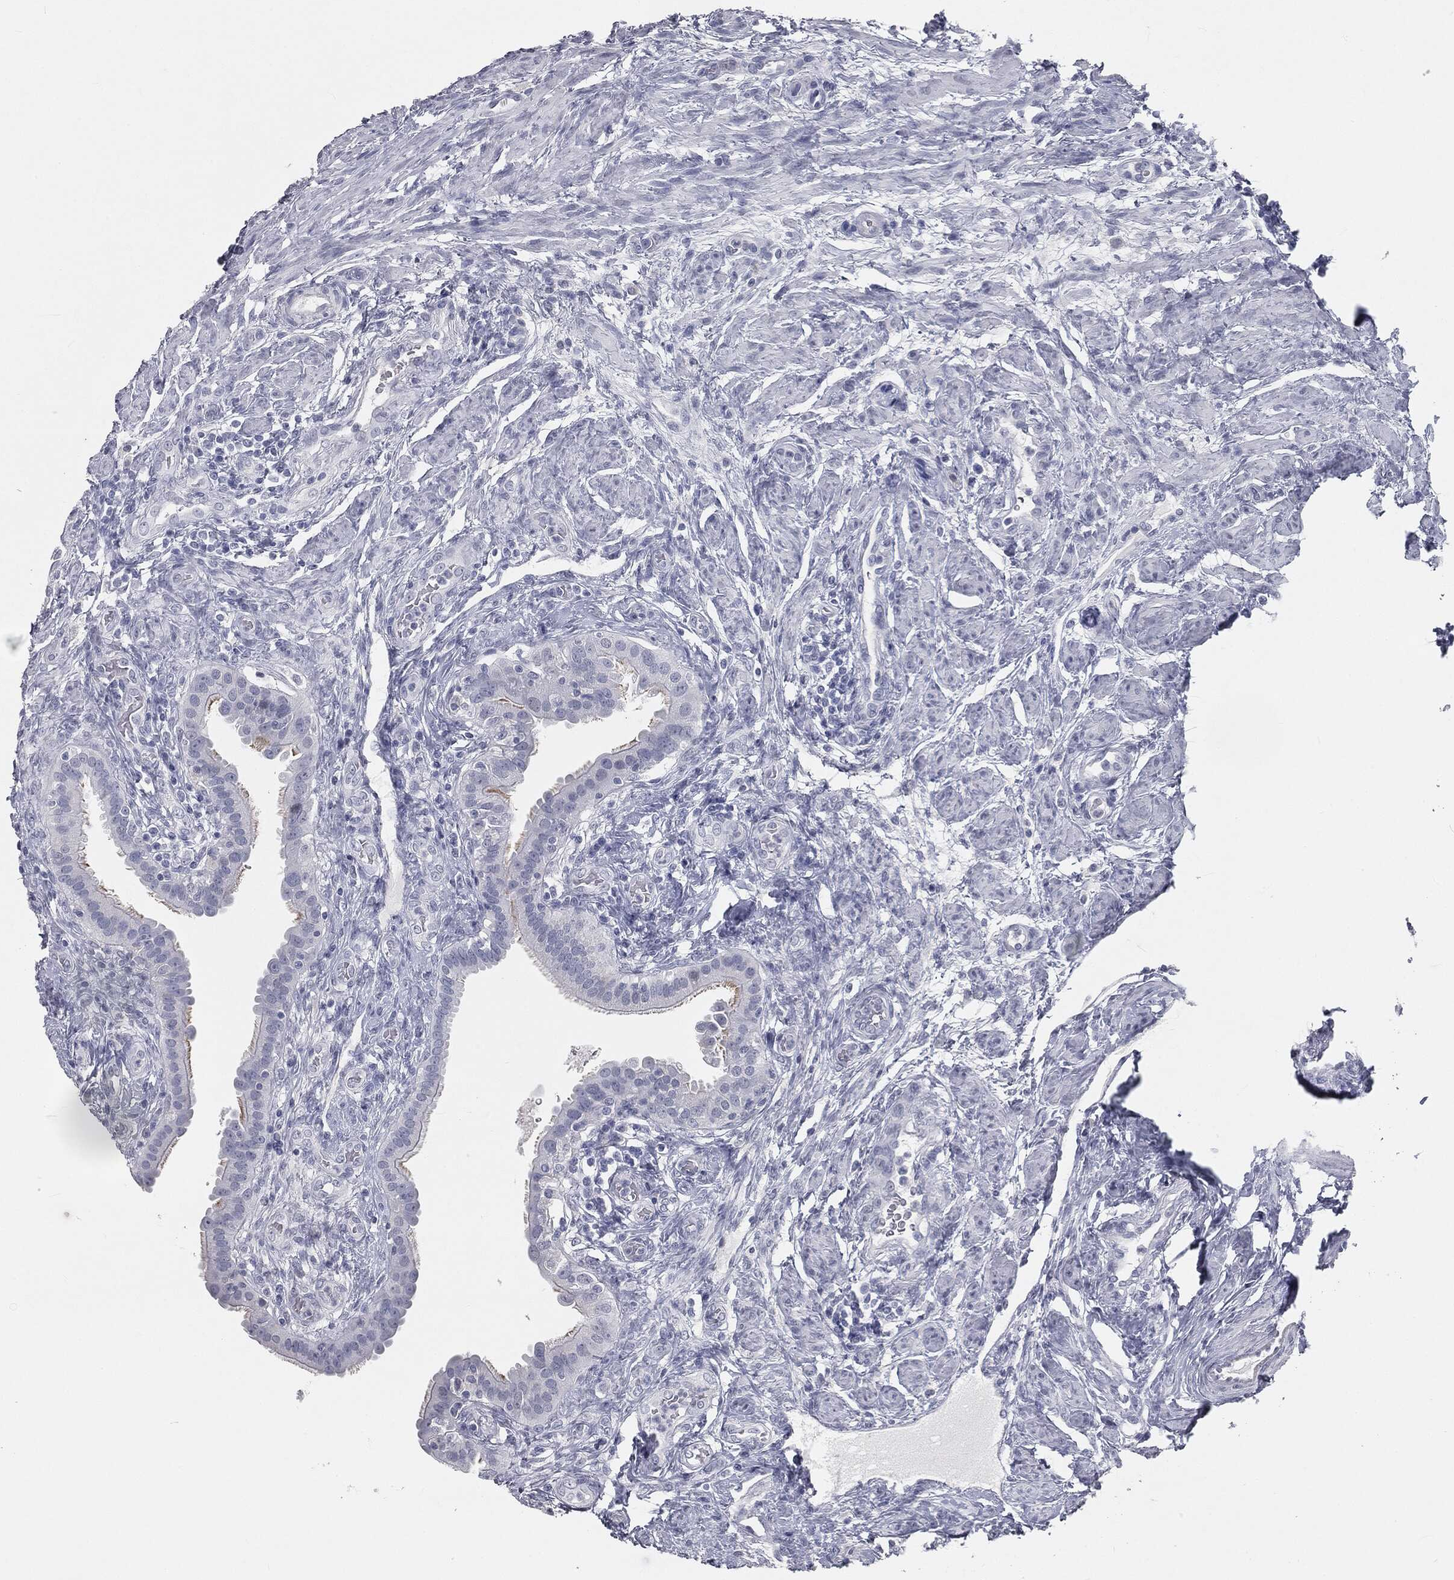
{"staining": {"intensity": "negative", "quantity": "none", "location": "none"}, "tissue": "fallopian tube", "cell_type": "Glandular cells", "image_type": "normal", "snomed": [{"axis": "morphology", "description": "Normal tissue, NOS"}, {"axis": "topography", "description": "Fallopian tube"}], "caption": "Human fallopian tube stained for a protein using IHC reveals no expression in glandular cells.", "gene": "PRAME", "patient": {"sex": "female", "age": 41}}